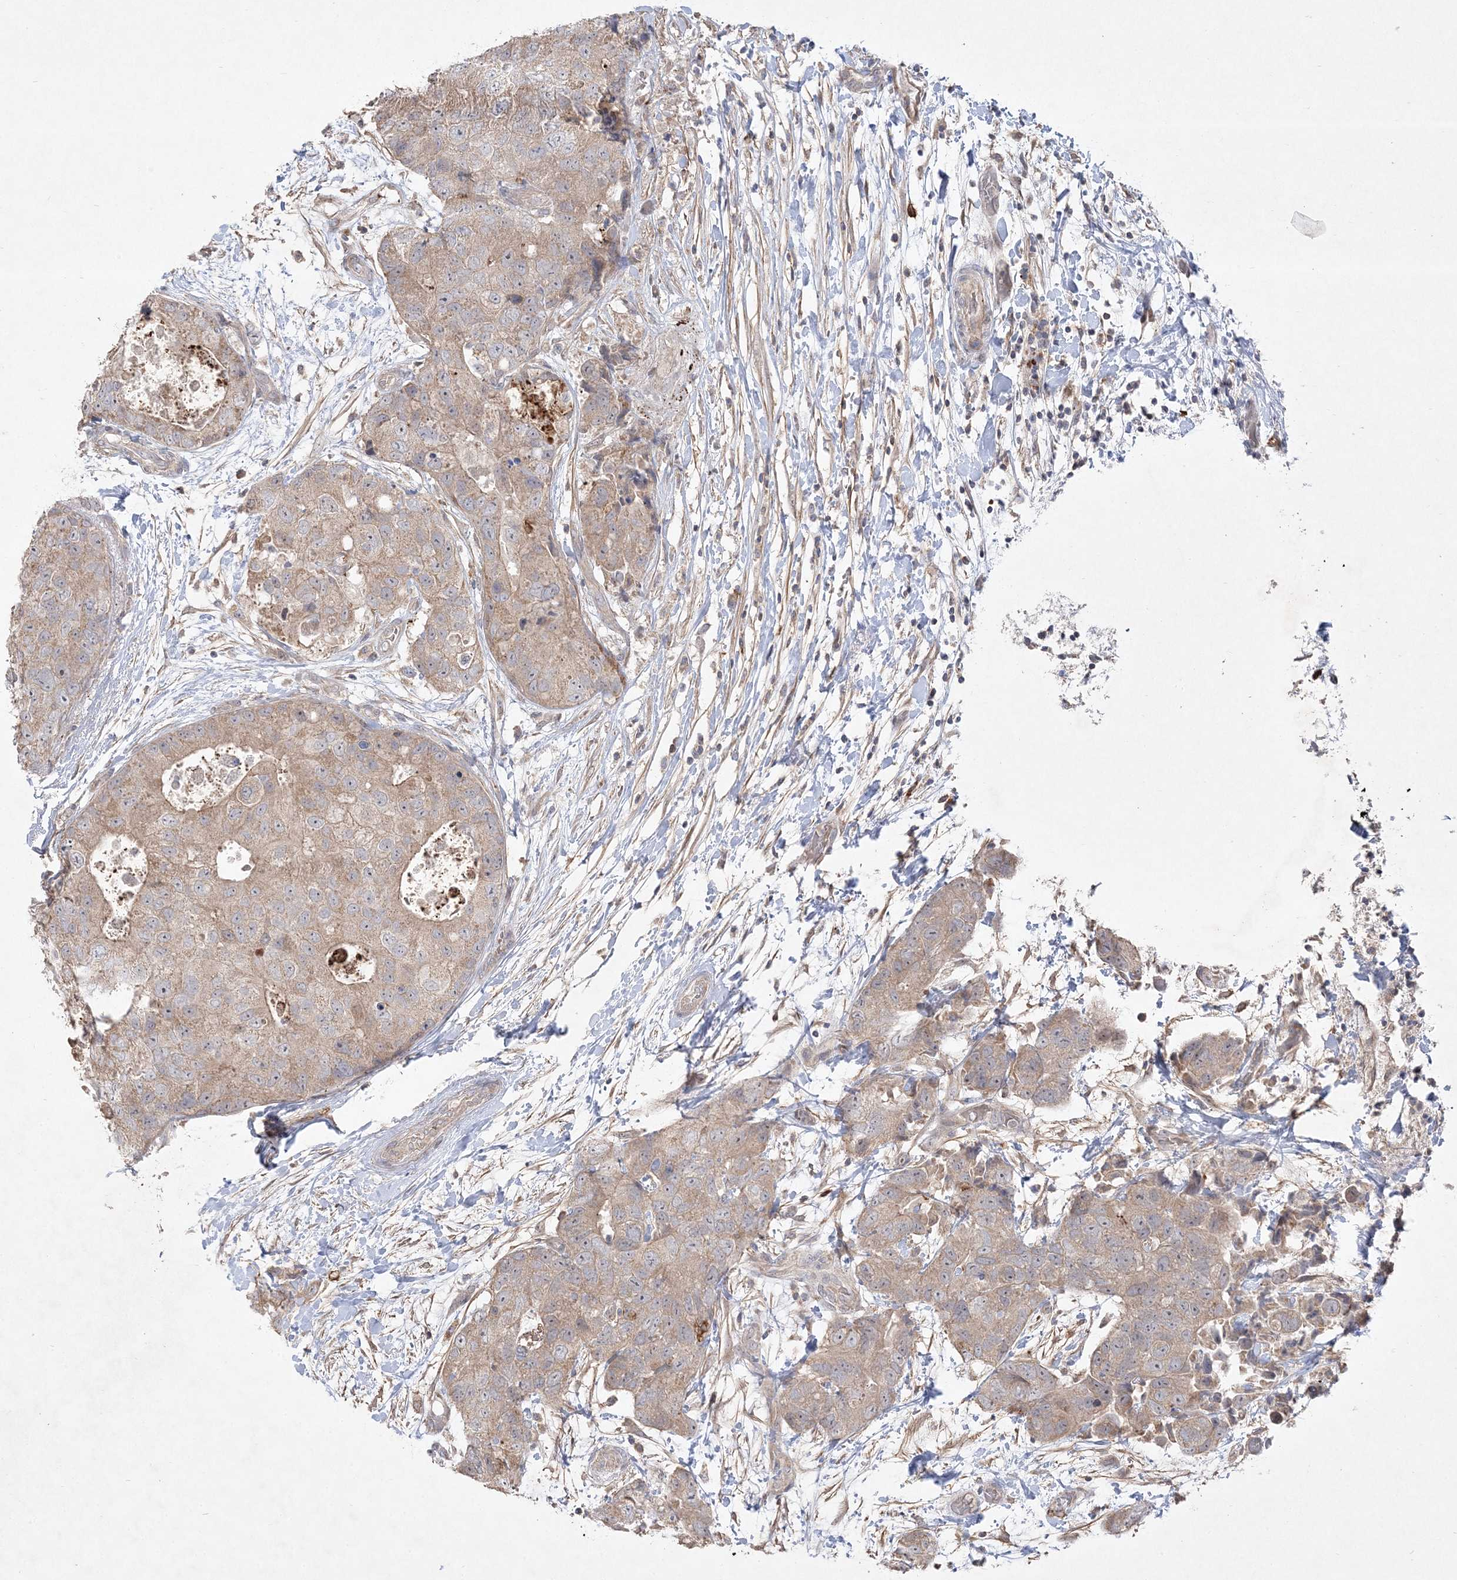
{"staining": {"intensity": "weak", "quantity": ">75%", "location": "cytoplasmic/membranous"}, "tissue": "breast cancer", "cell_type": "Tumor cells", "image_type": "cancer", "snomed": [{"axis": "morphology", "description": "Duct carcinoma"}, {"axis": "topography", "description": "Breast"}], "caption": "Immunohistochemistry histopathology image of human breast cancer (infiltrating ductal carcinoma) stained for a protein (brown), which demonstrates low levels of weak cytoplasmic/membranous expression in approximately >75% of tumor cells.", "gene": "CLNK", "patient": {"sex": "female", "age": 62}}